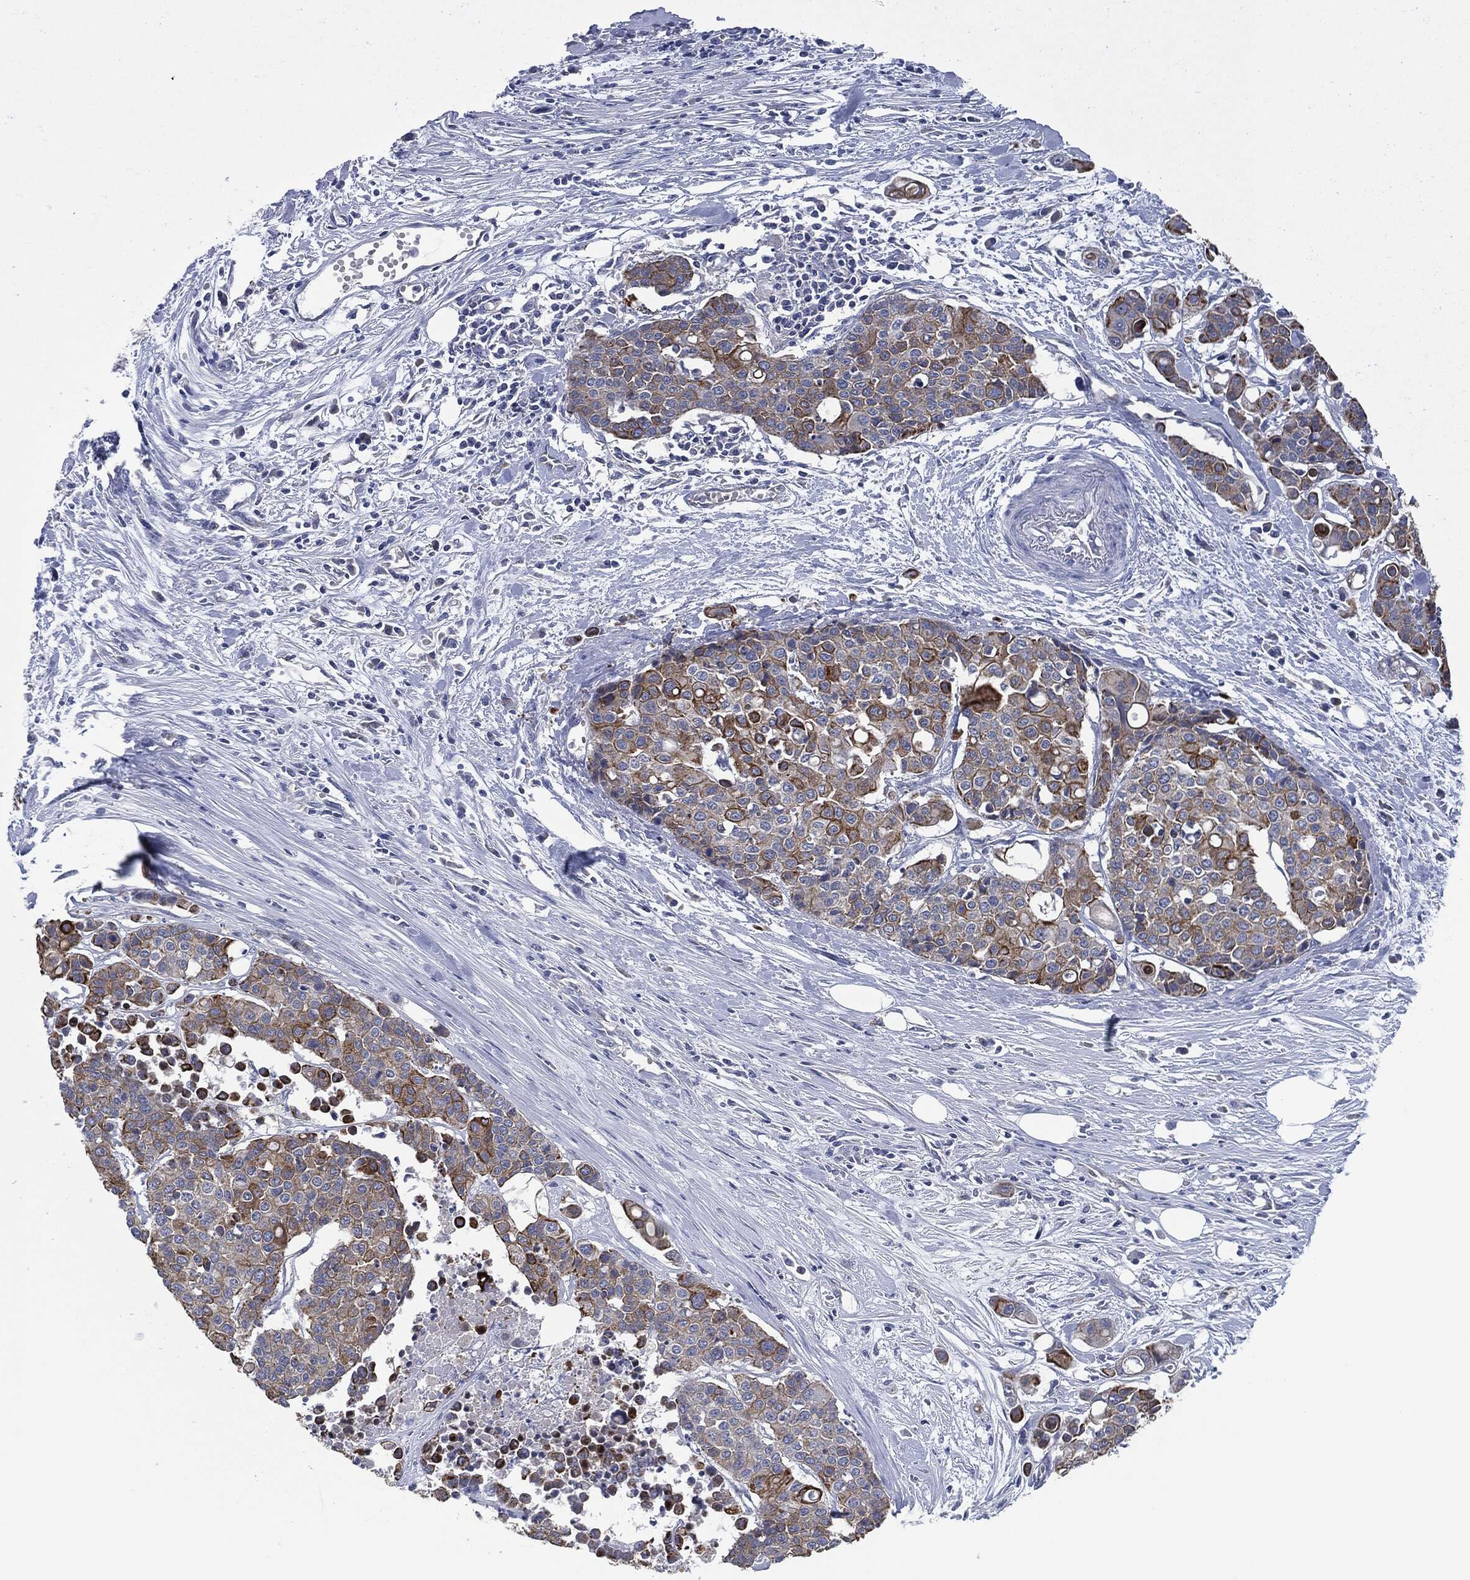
{"staining": {"intensity": "strong", "quantity": "<25%", "location": "cytoplasmic/membranous"}, "tissue": "carcinoid", "cell_type": "Tumor cells", "image_type": "cancer", "snomed": [{"axis": "morphology", "description": "Carcinoid, malignant, NOS"}, {"axis": "topography", "description": "Colon"}], "caption": "Immunohistochemical staining of human carcinoid demonstrates strong cytoplasmic/membranous protein staining in about <25% of tumor cells. The staining is performed using DAB (3,3'-diaminobenzidine) brown chromogen to label protein expression. The nuclei are counter-stained blue using hematoxylin.", "gene": "SHROOM2", "patient": {"sex": "male", "age": 81}}